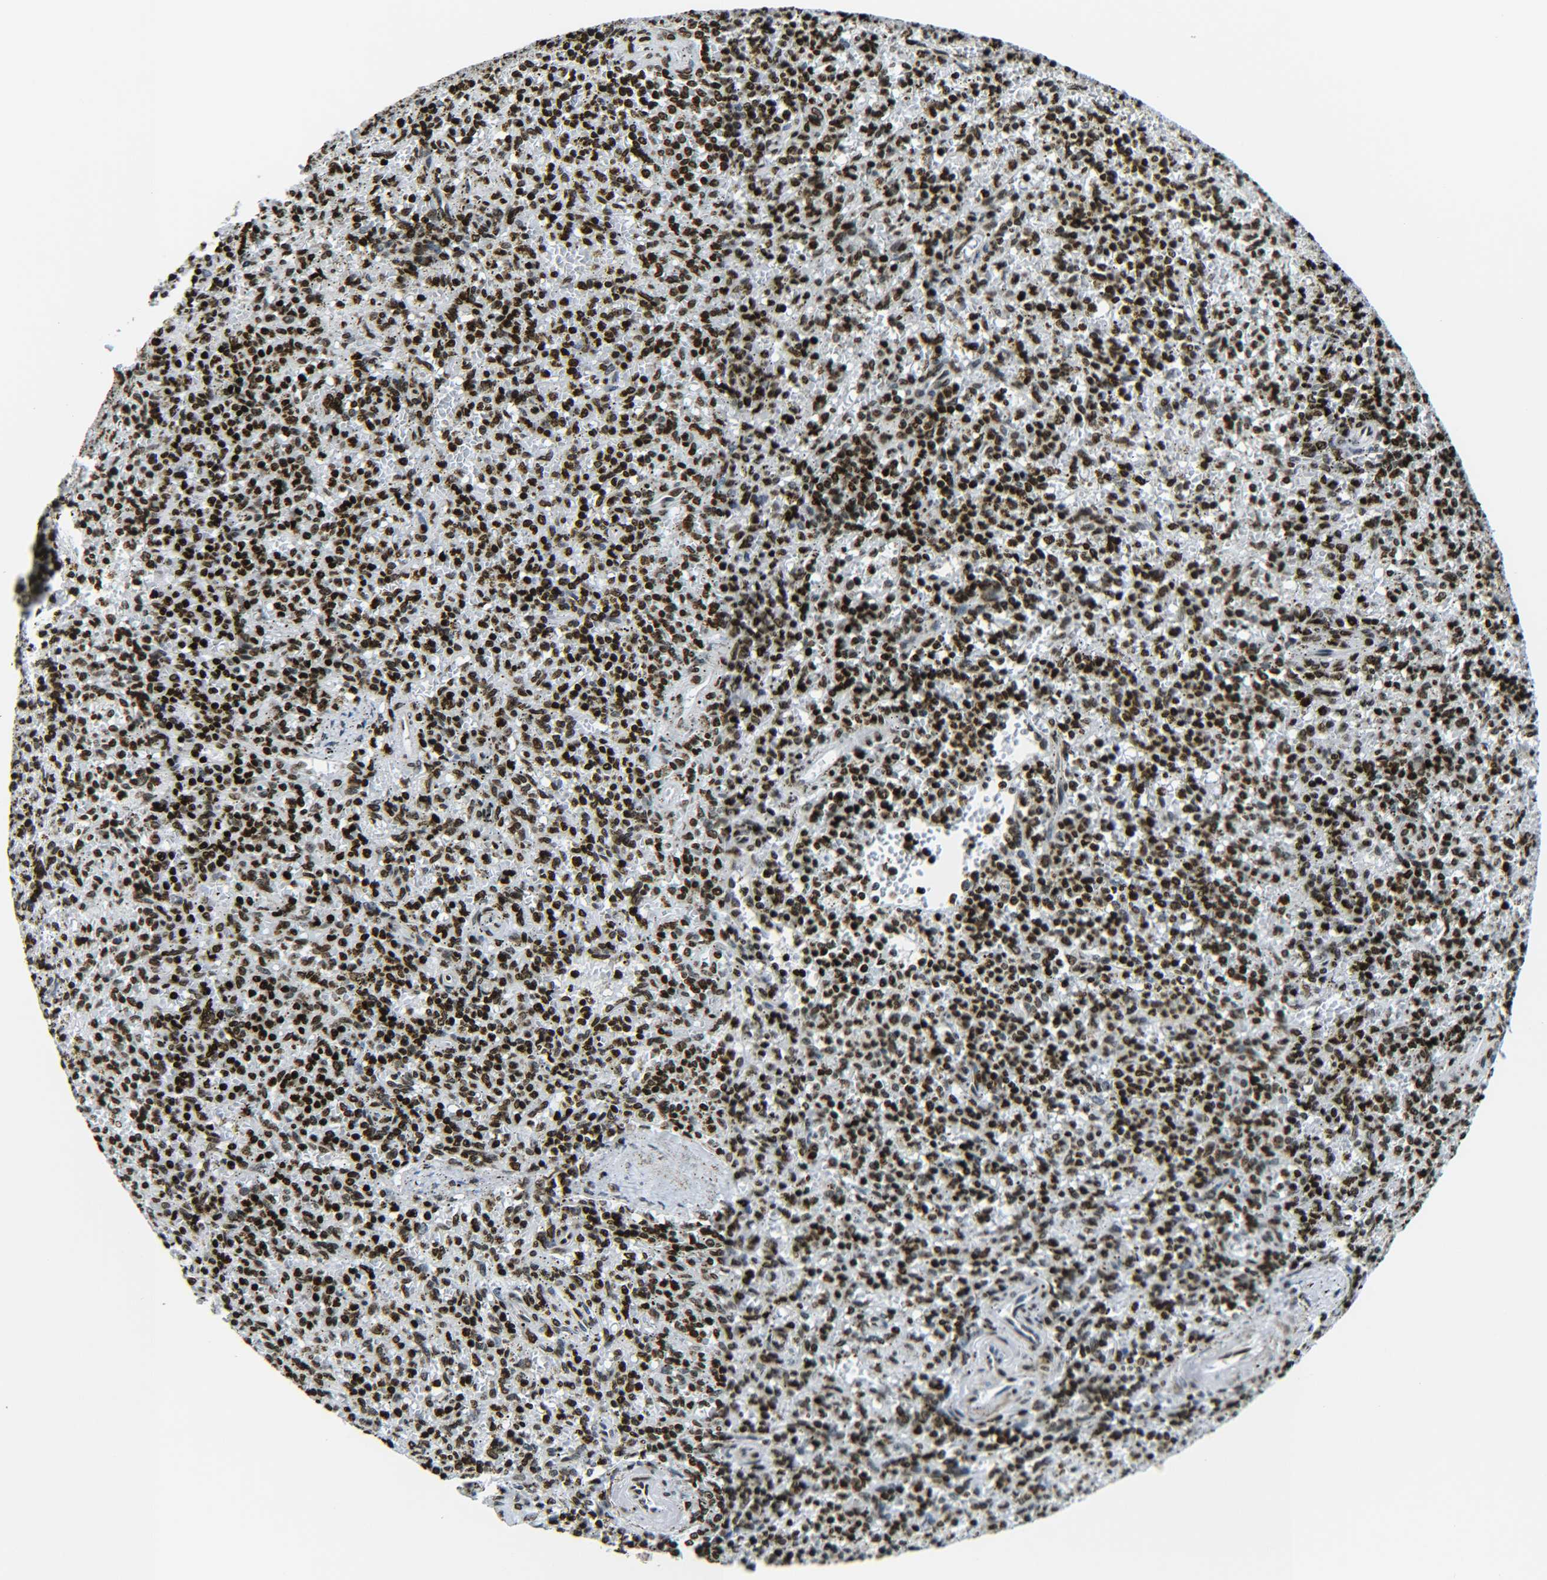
{"staining": {"intensity": "strong", "quantity": ">75%", "location": "nuclear"}, "tissue": "spleen", "cell_type": "Cells in red pulp", "image_type": "normal", "snomed": [{"axis": "morphology", "description": "Normal tissue, NOS"}, {"axis": "topography", "description": "Spleen"}], "caption": "An IHC image of normal tissue is shown. Protein staining in brown highlights strong nuclear positivity in spleen within cells in red pulp.", "gene": "H2AX", "patient": {"sex": "male", "age": 72}}